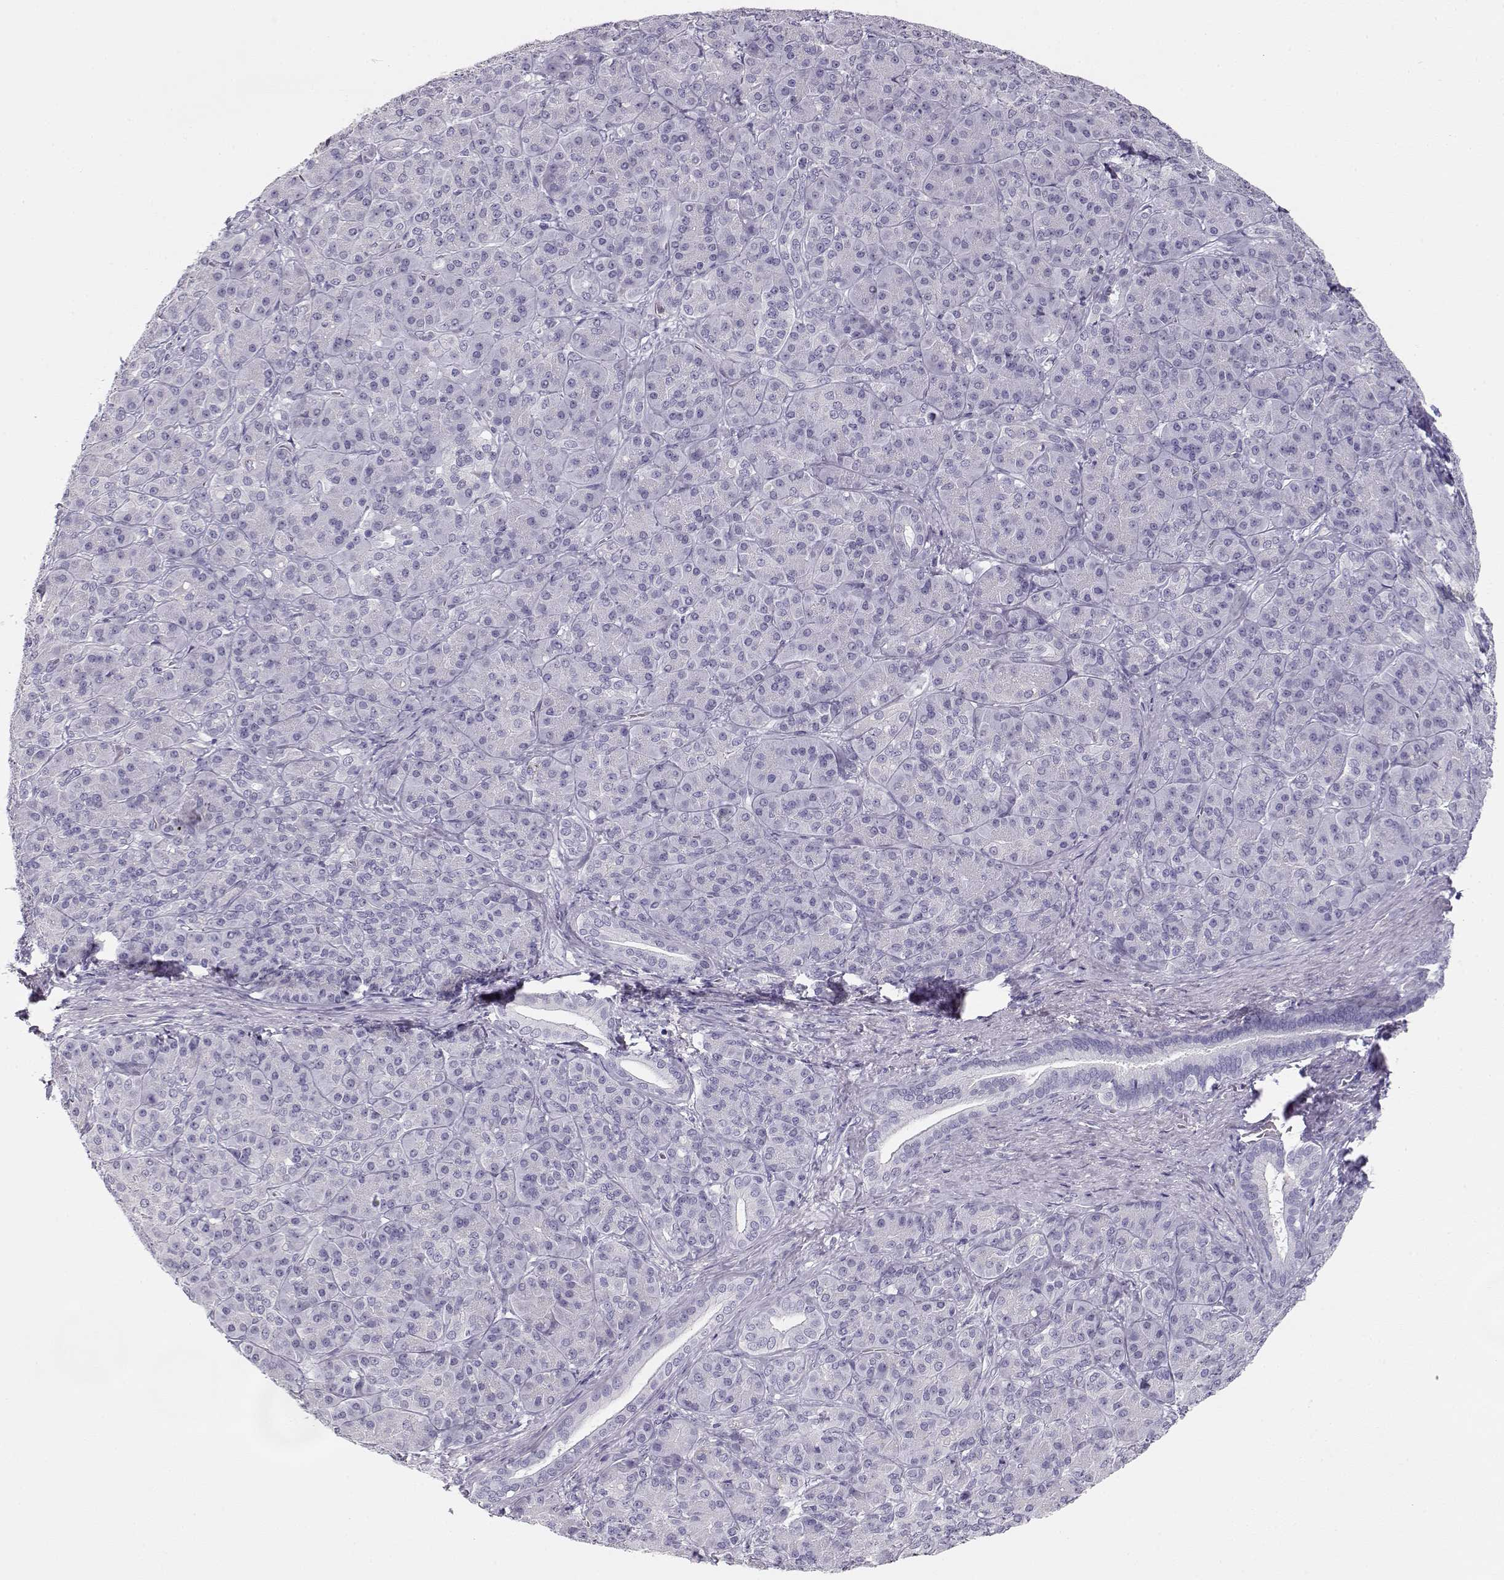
{"staining": {"intensity": "negative", "quantity": "none", "location": "none"}, "tissue": "pancreatic cancer", "cell_type": "Tumor cells", "image_type": "cancer", "snomed": [{"axis": "morphology", "description": "Normal tissue, NOS"}, {"axis": "morphology", "description": "Inflammation, NOS"}, {"axis": "morphology", "description": "Adenocarcinoma, NOS"}, {"axis": "topography", "description": "Pancreas"}], "caption": "There is no significant staining in tumor cells of pancreatic adenocarcinoma.", "gene": "NUTM1", "patient": {"sex": "male", "age": 57}}